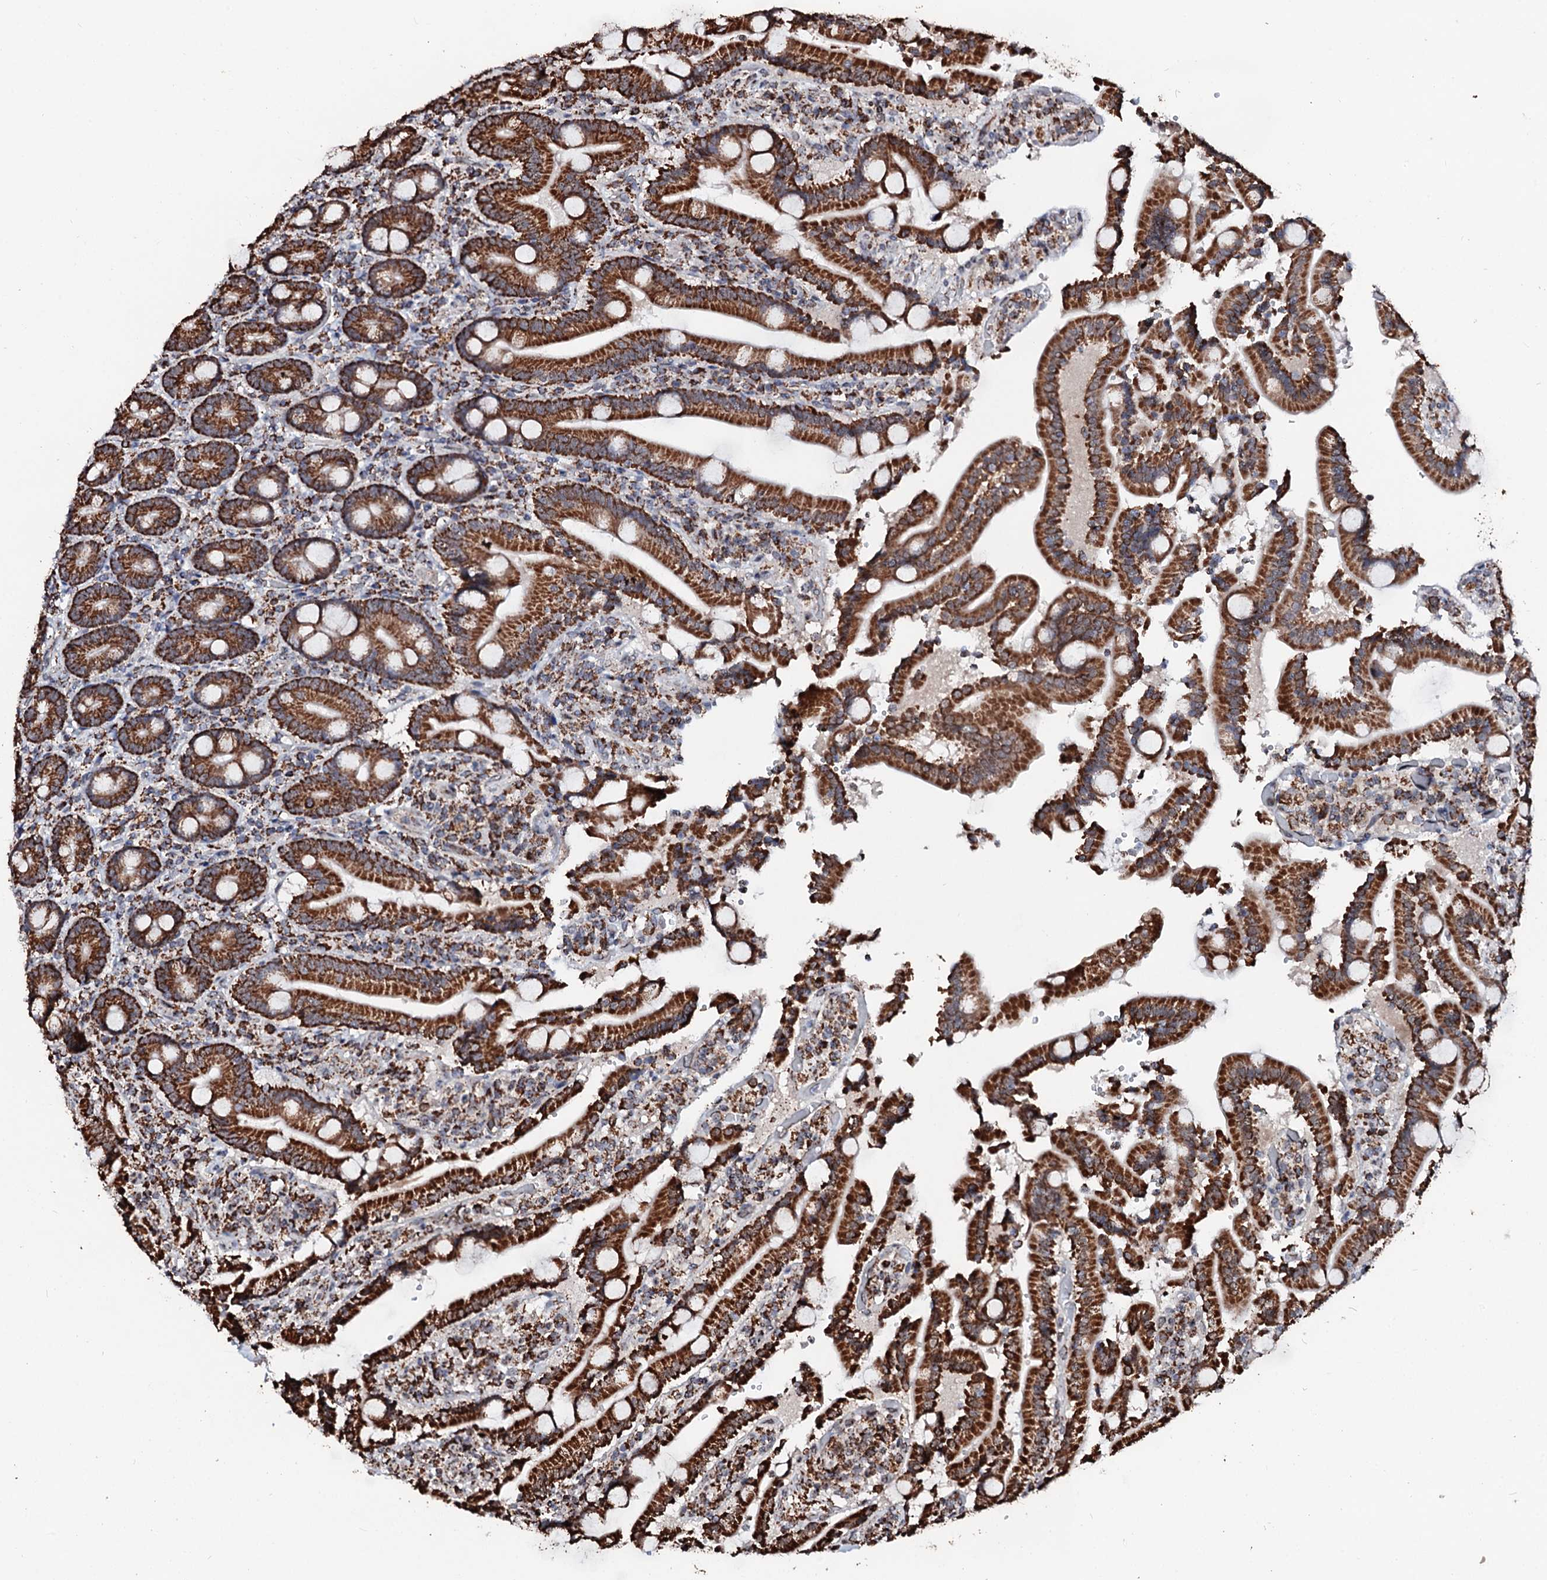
{"staining": {"intensity": "strong", "quantity": ">75%", "location": "cytoplasmic/membranous"}, "tissue": "duodenum", "cell_type": "Glandular cells", "image_type": "normal", "snomed": [{"axis": "morphology", "description": "Normal tissue, NOS"}, {"axis": "topography", "description": "Duodenum"}], "caption": "This is a micrograph of immunohistochemistry (IHC) staining of unremarkable duodenum, which shows strong positivity in the cytoplasmic/membranous of glandular cells.", "gene": "SECISBP2L", "patient": {"sex": "female", "age": 62}}